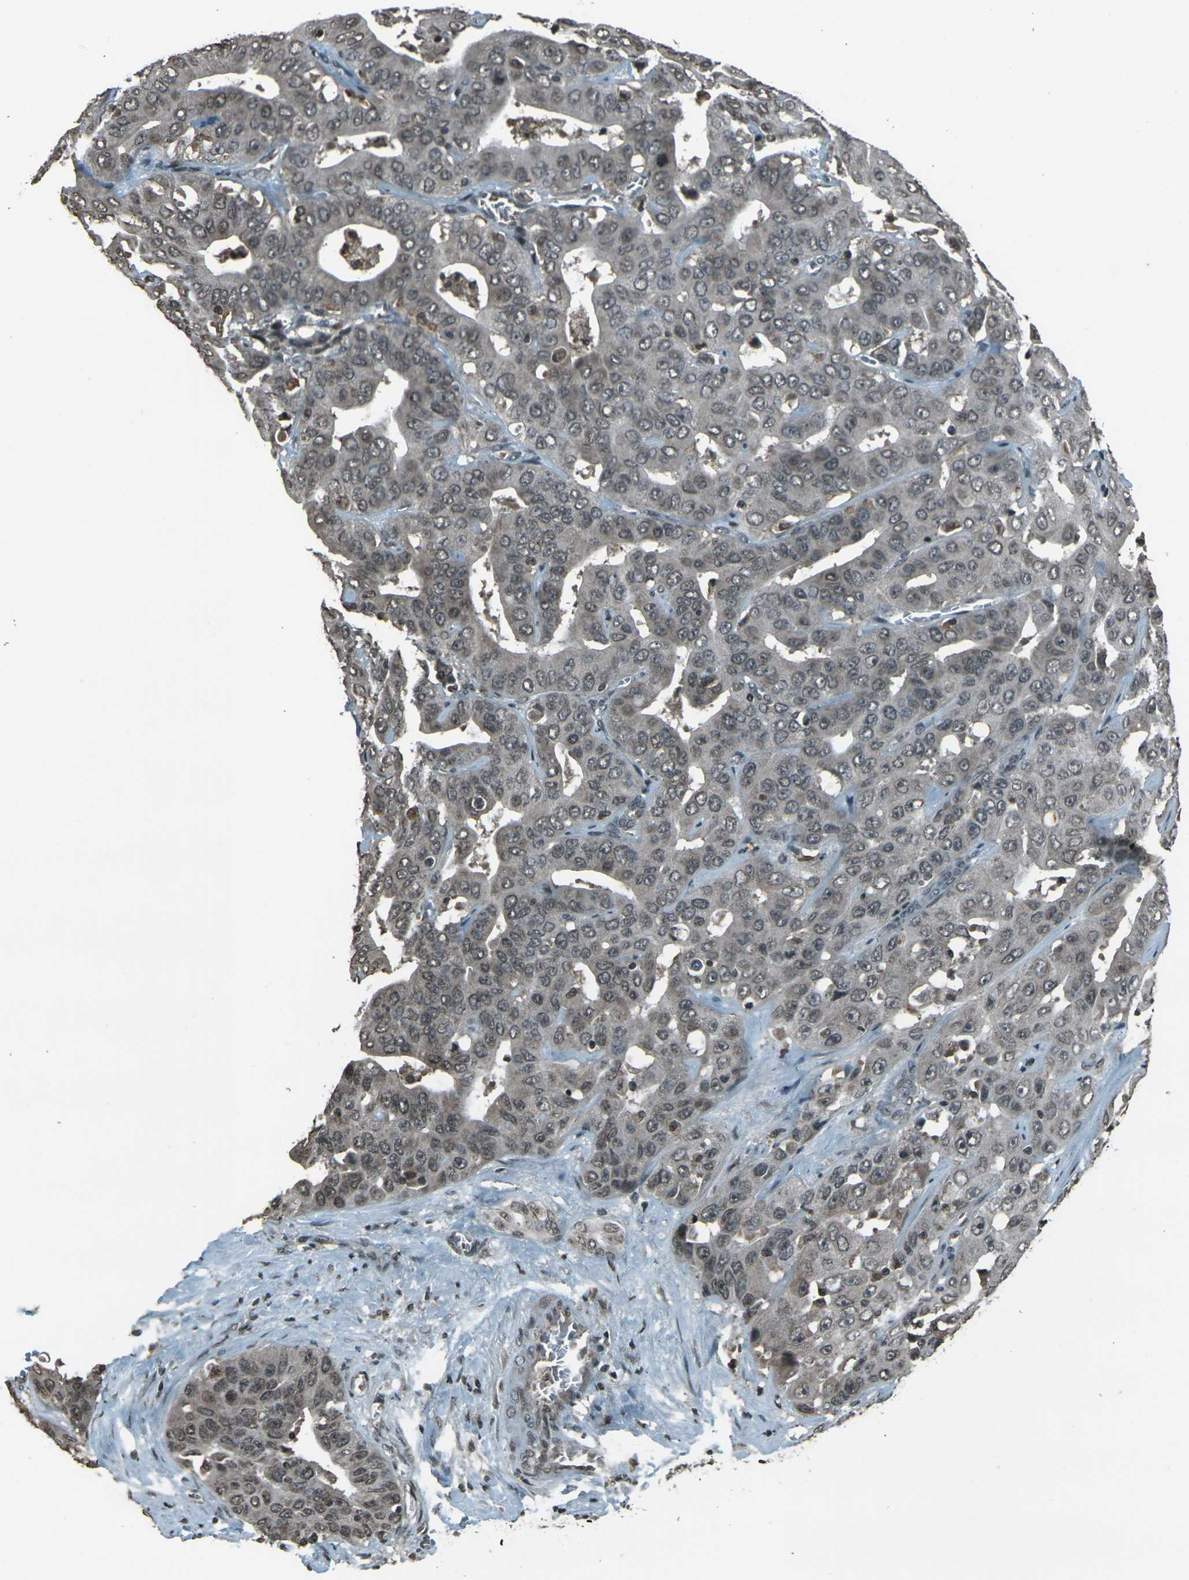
{"staining": {"intensity": "weak", "quantity": "25%-75%", "location": "nuclear"}, "tissue": "liver cancer", "cell_type": "Tumor cells", "image_type": "cancer", "snomed": [{"axis": "morphology", "description": "Cholangiocarcinoma"}, {"axis": "topography", "description": "Liver"}], "caption": "Liver cancer (cholangiocarcinoma) stained with DAB (3,3'-diaminobenzidine) immunohistochemistry shows low levels of weak nuclear expression in about 25%-75% of tumor cells. The staining is performed using DAB (3,3'-diaminobenzidine) brown chromogen to label protein expression. The nuclei are counter-stained blue using hematoxylin.", "gene": "PRPF8", "patient": {"sex": "female", "age": 52}}